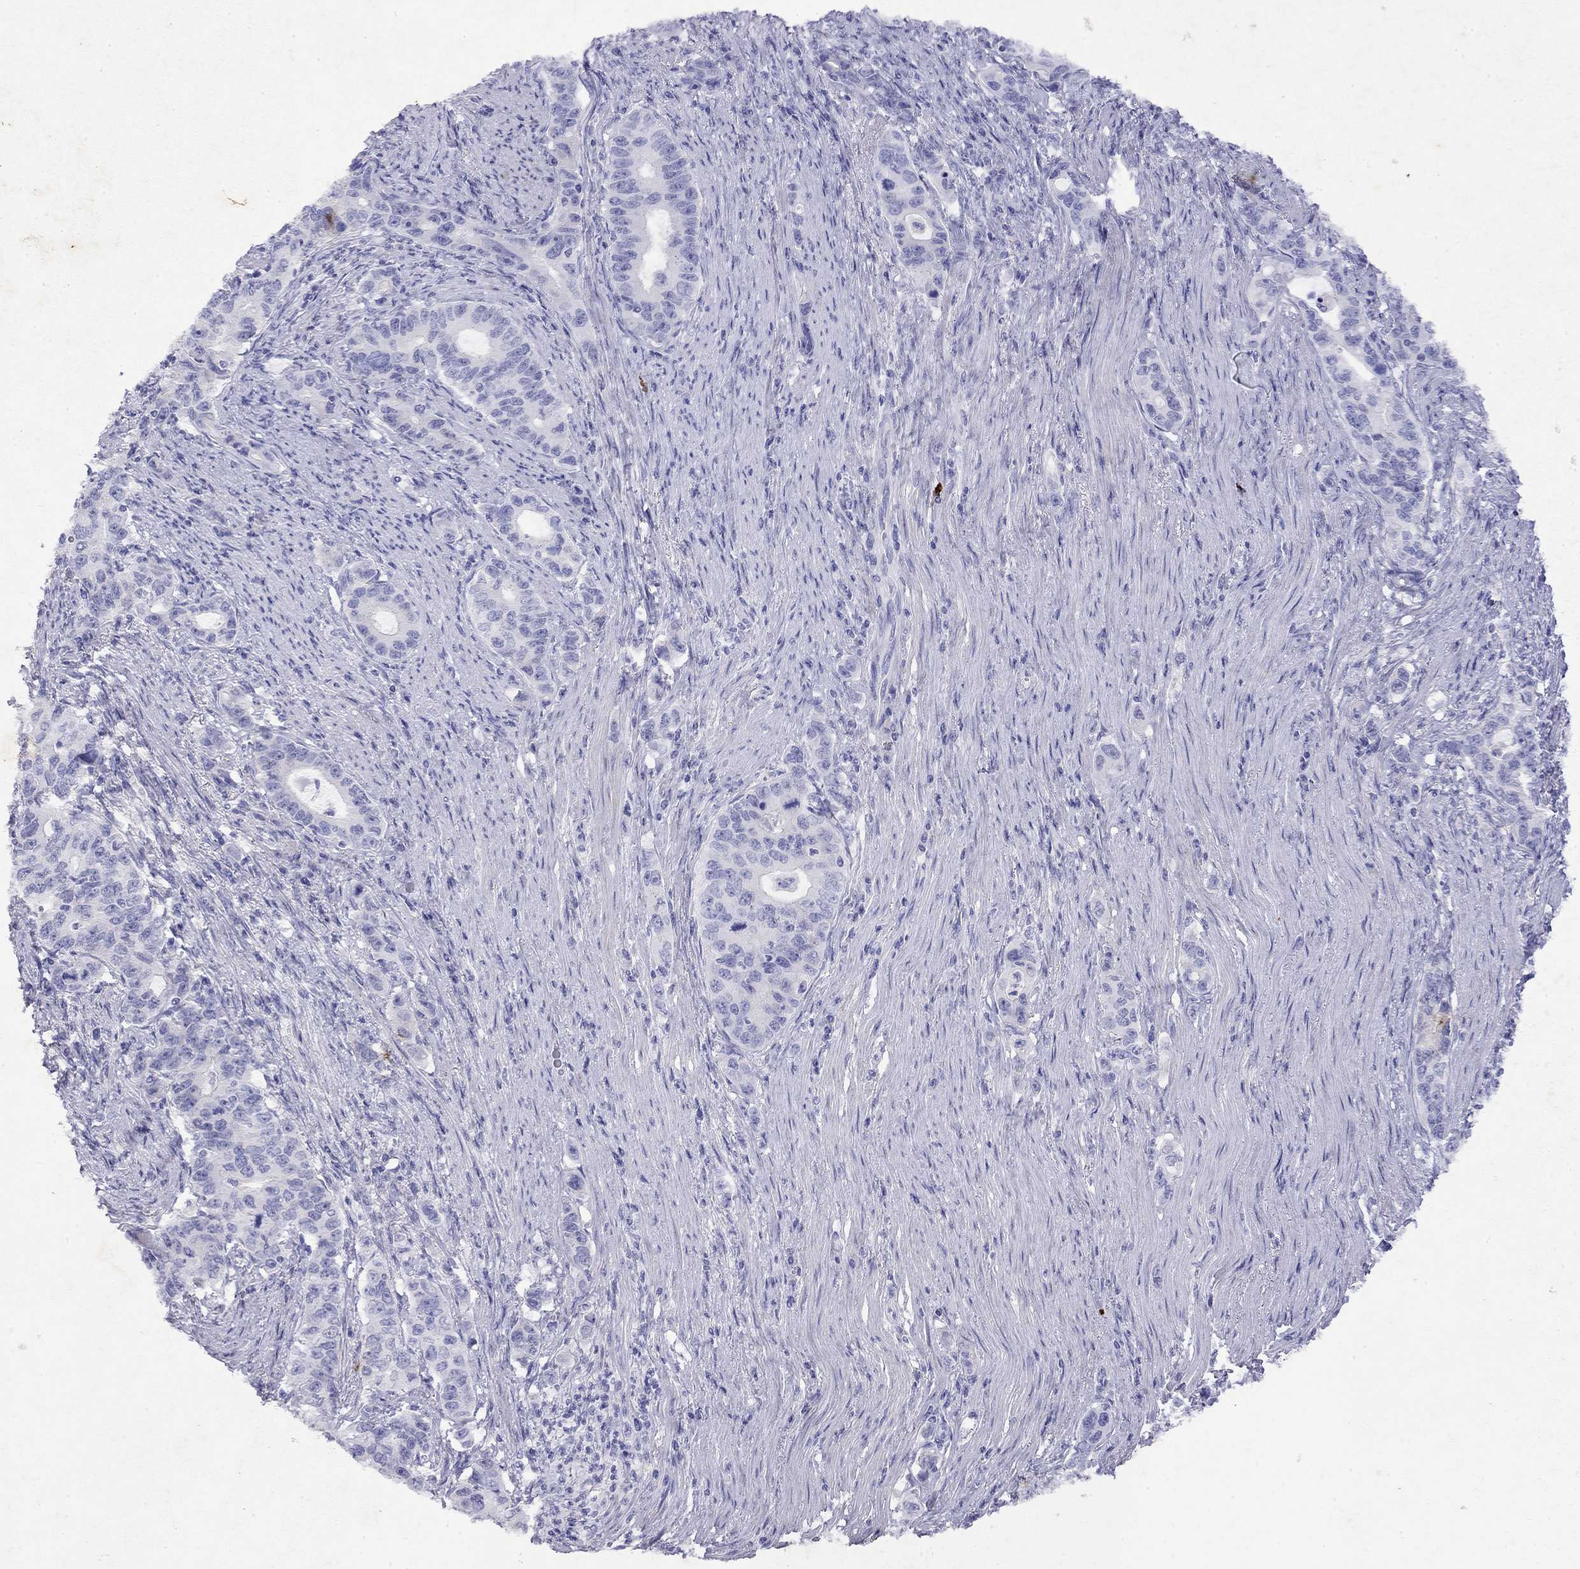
{"staining": {"intensity": "negative", "quantity": "none", "location": "none"}, "tissue": "stomach cancer", "cell_type": "Tumor cells", "image_type": "cancer", "snomed": [{"axis": "morphology", "description": "Adenocarcinoma, NOS"}, {"axis": "topography", "description": "Stomach, lower"}], "caption": "A histopathology image of stomach cancer stained for a protein exhibits no brown staining in tumor cells.", "gene": "GNAT3", "patient": {"sex": "female", "age": 72}}